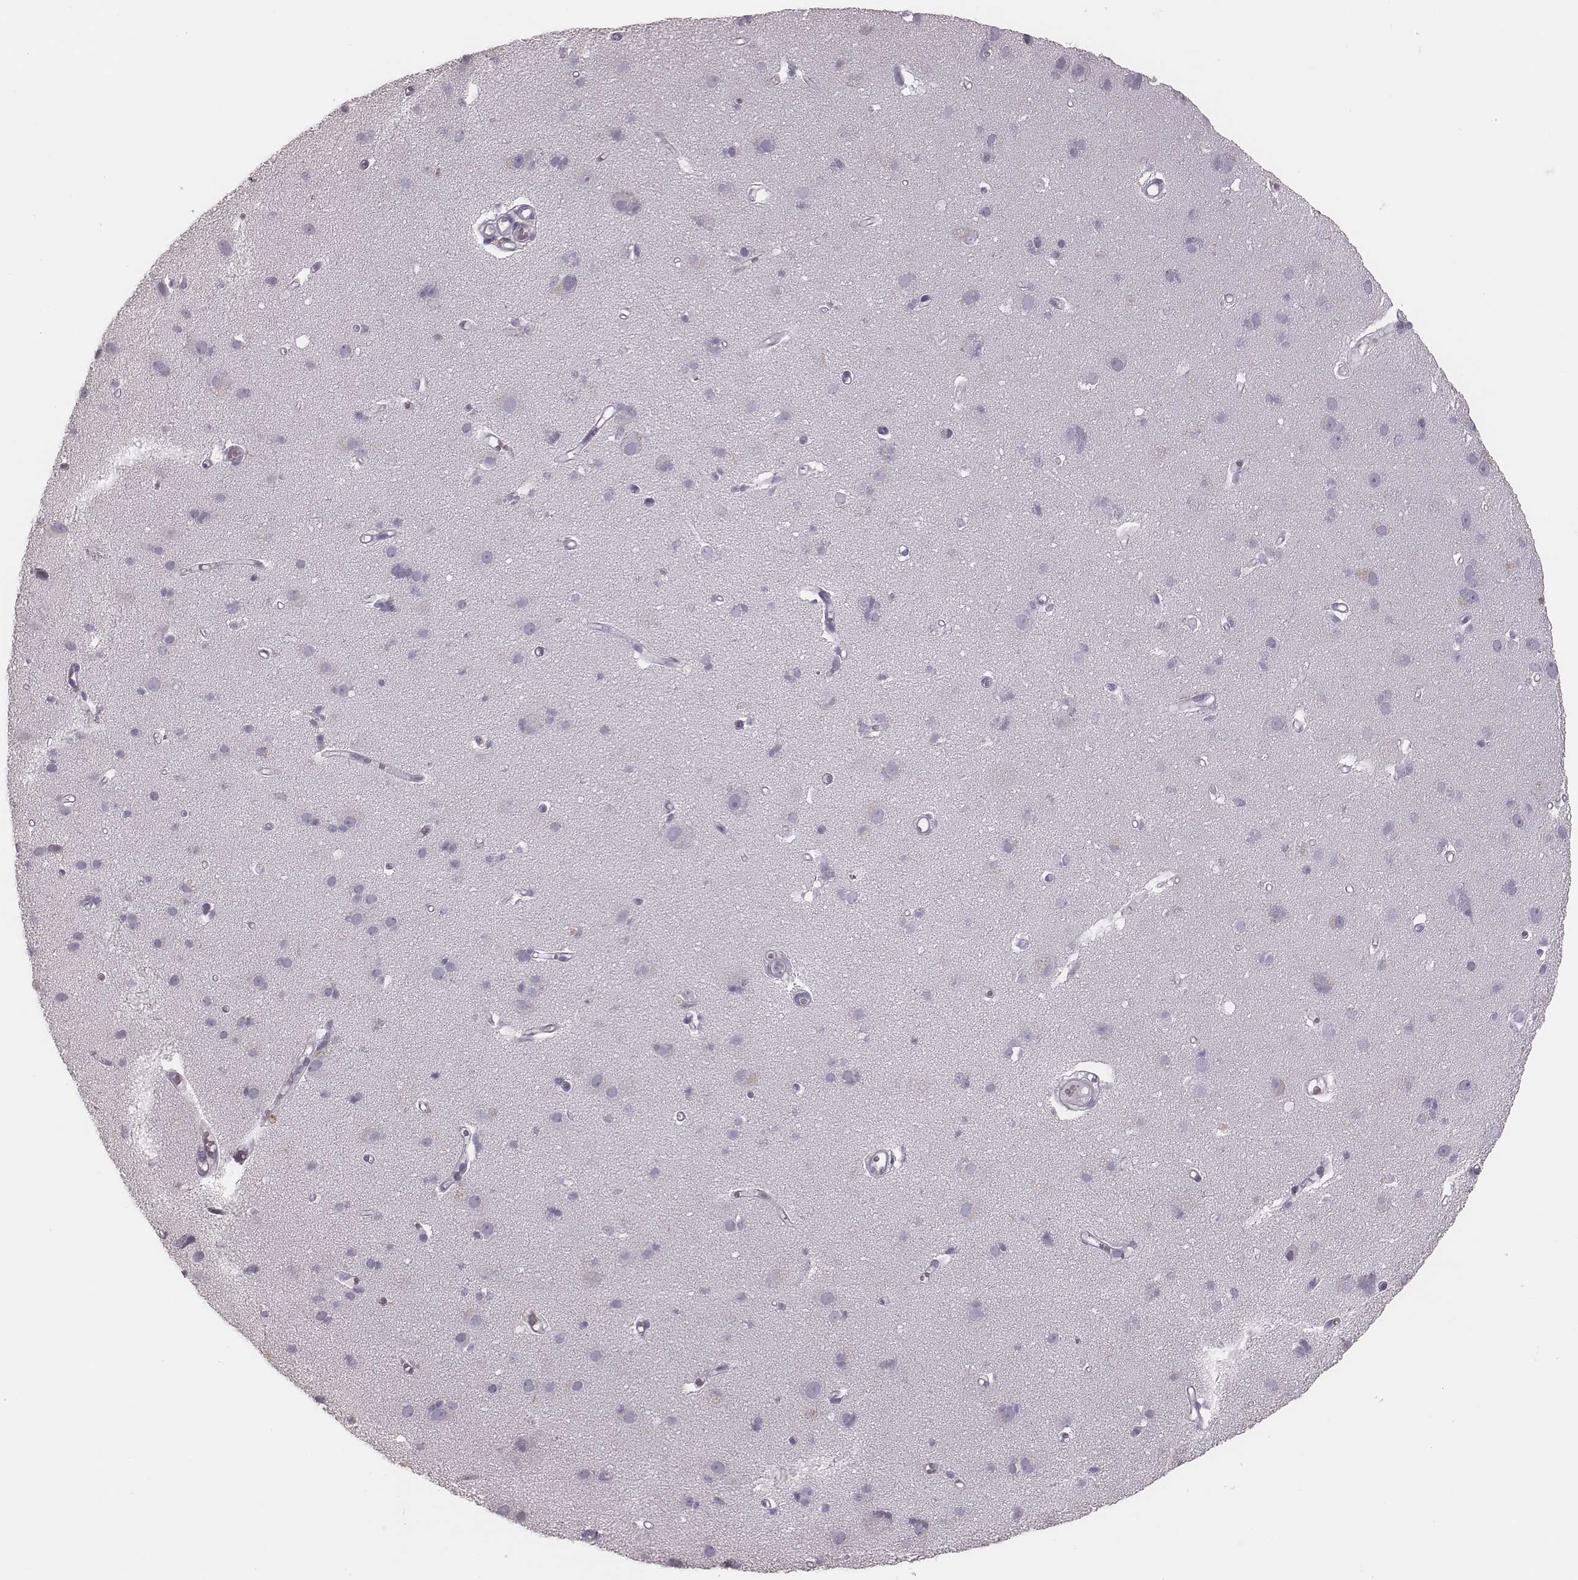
{"staining": {"intensity": "negative", "quantity": "none", "location": "none"}, "tissue": "cerebral cortex", "cell_type": "Endothelial cells", "image_type": "normal", "snomed": [{"axis": "morphology", "description": "Normal tissue, NOS"}, {"axis": "morphology", "description": "Glioma, malignant, High grade"}, {"axis": "topography", "description": "Cerebral cortex"}], "caption": "IHC histopathology image of normal cerebral cortex: human cerebral cortex stained with DAB (3,3'-diaminobenzidine) displays no significant protein staining in endothelial cells.", "gene": "PDCD1", "patient": {"sex": "male", "age": 71}}